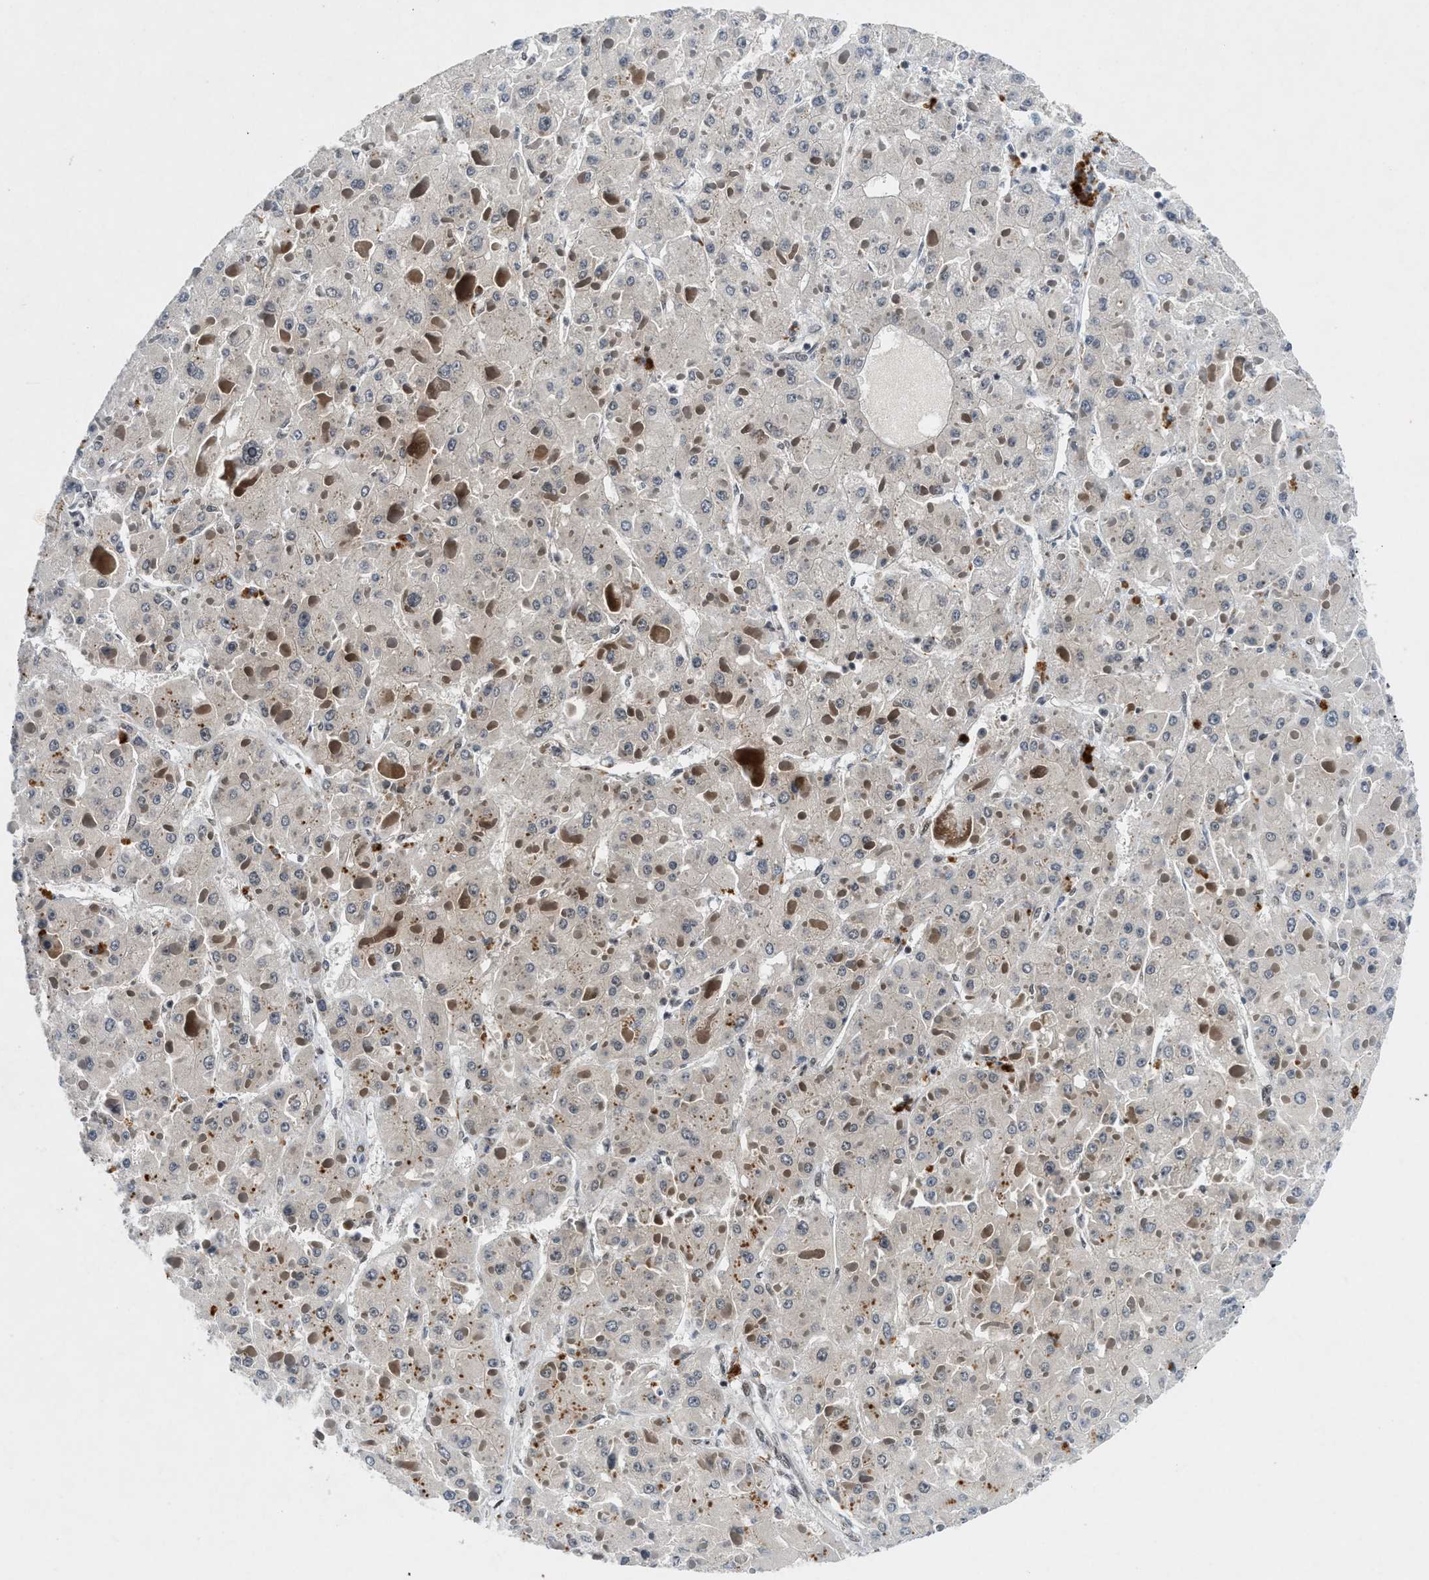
{"staining": {"intensity": "negative", "quantity": "none", "location": "none"}, "tissue": "liver cancer", "cell_type": "Tumor cells", "image_type": "cancer", "snomed": [{"axis": "morphology", "description": "Carcinoma, Hepatocellular, NOS"}, {"axis": "topography", "description": "Liver"}], "caption": "Tumor cells are negative for protein expression in human liver cancer.", "gene": "NCOA1", "patient": {"sex": "female", "age": 73}}